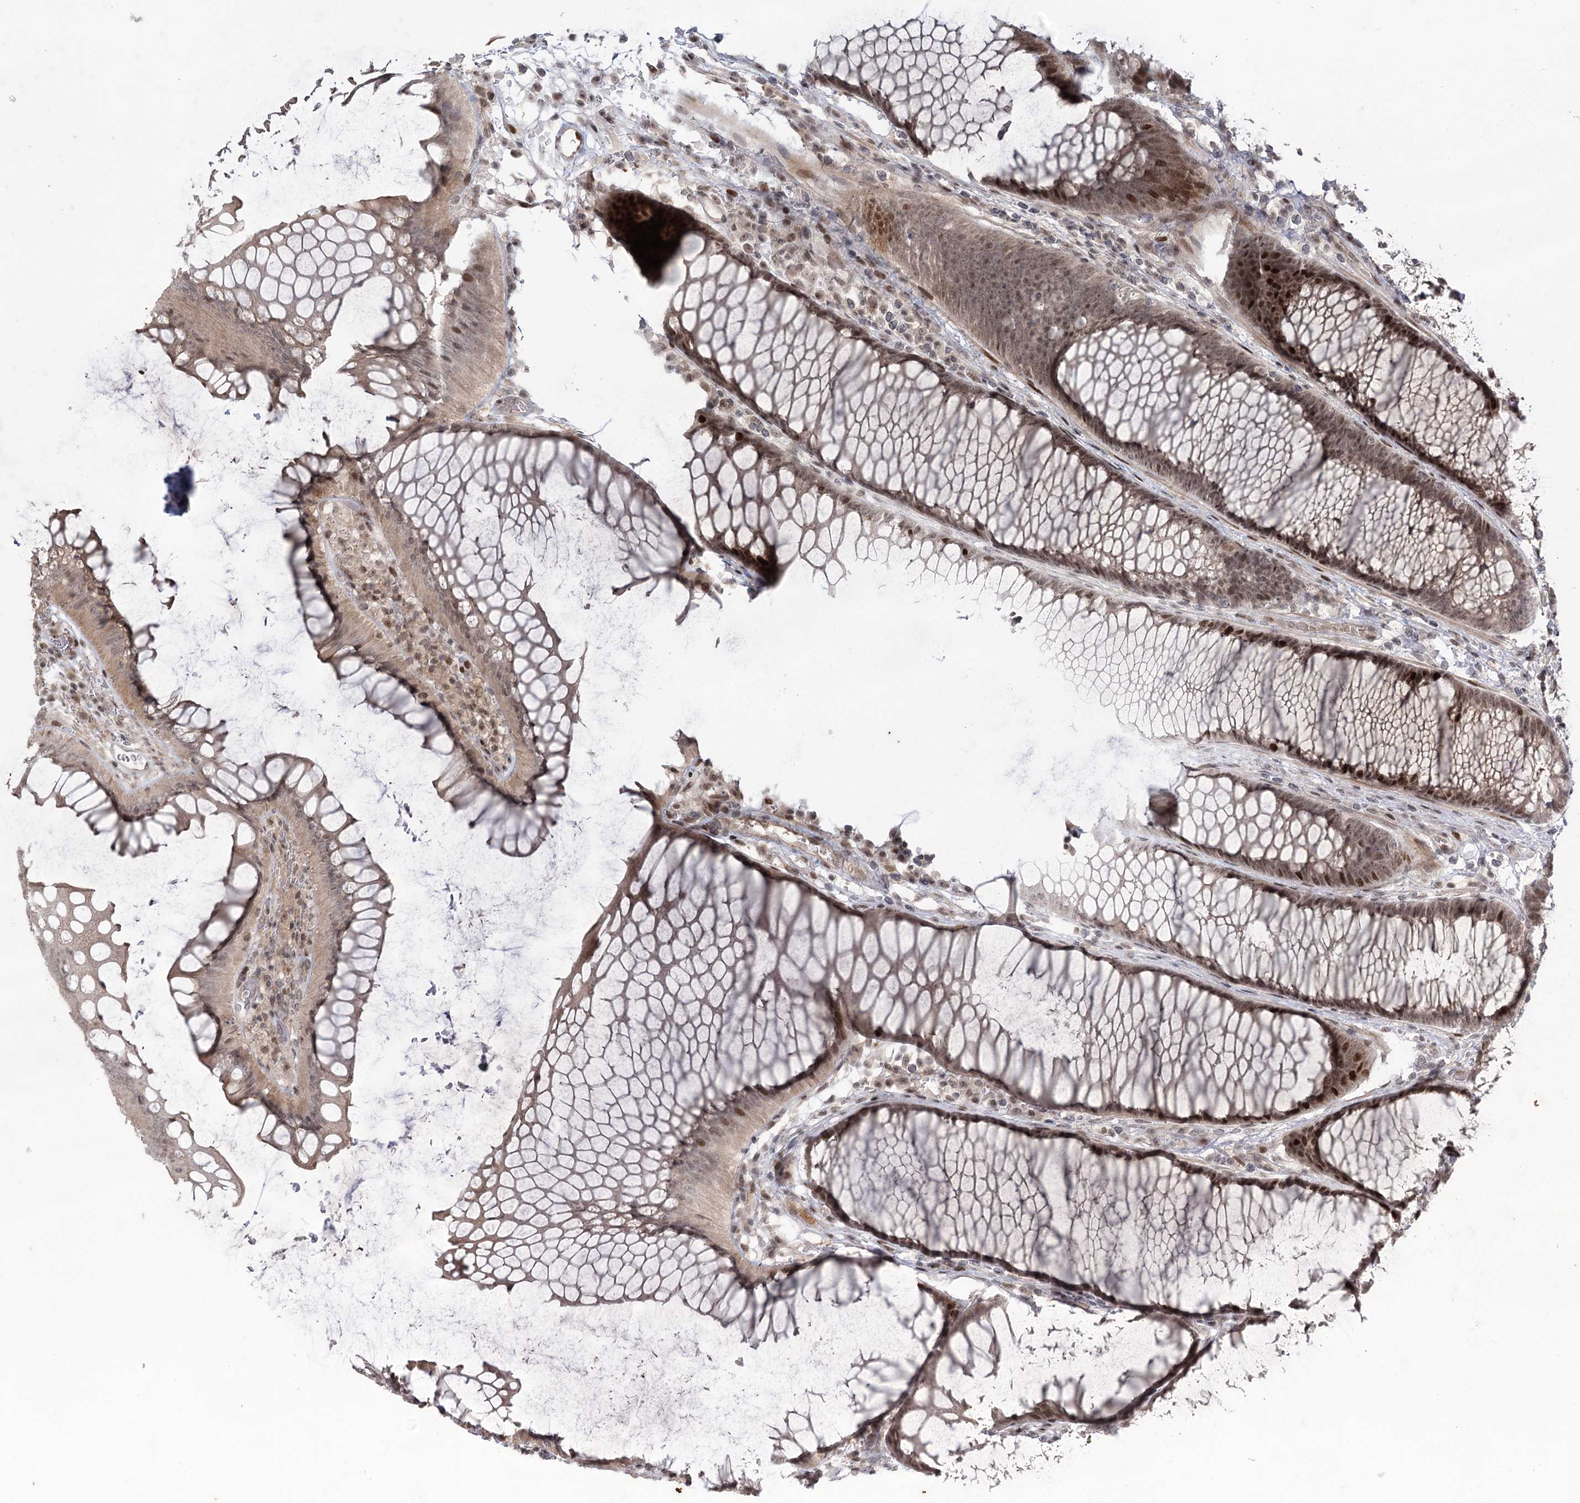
{"staining": {"intensity": "weak", "quantity": ">75%", "location": "cytoplasmic/membranous,nuclear"}, "tissue": "colon", "cell_type": "Endothelial cells", "image_type": "normal", "snomed": [{"axis": "morphology", "description": "Normal tissue, NOS"}, {"axis": "topography", "description": "Colon"}], "caption": "A high-resolution photomicrograph shows immunohistochemistry staining of unremarkable colon, which exhibits weak cytoplasmic/membranous,nuclear staining in about >75% of endothelial cells. The staining is performed using DAB brown chromogen to label protein expression. The nuclei are counter-stained blue using hematoxylin.", "gene": "HELQ", "patient": {"sex": "female", "age": 82}}